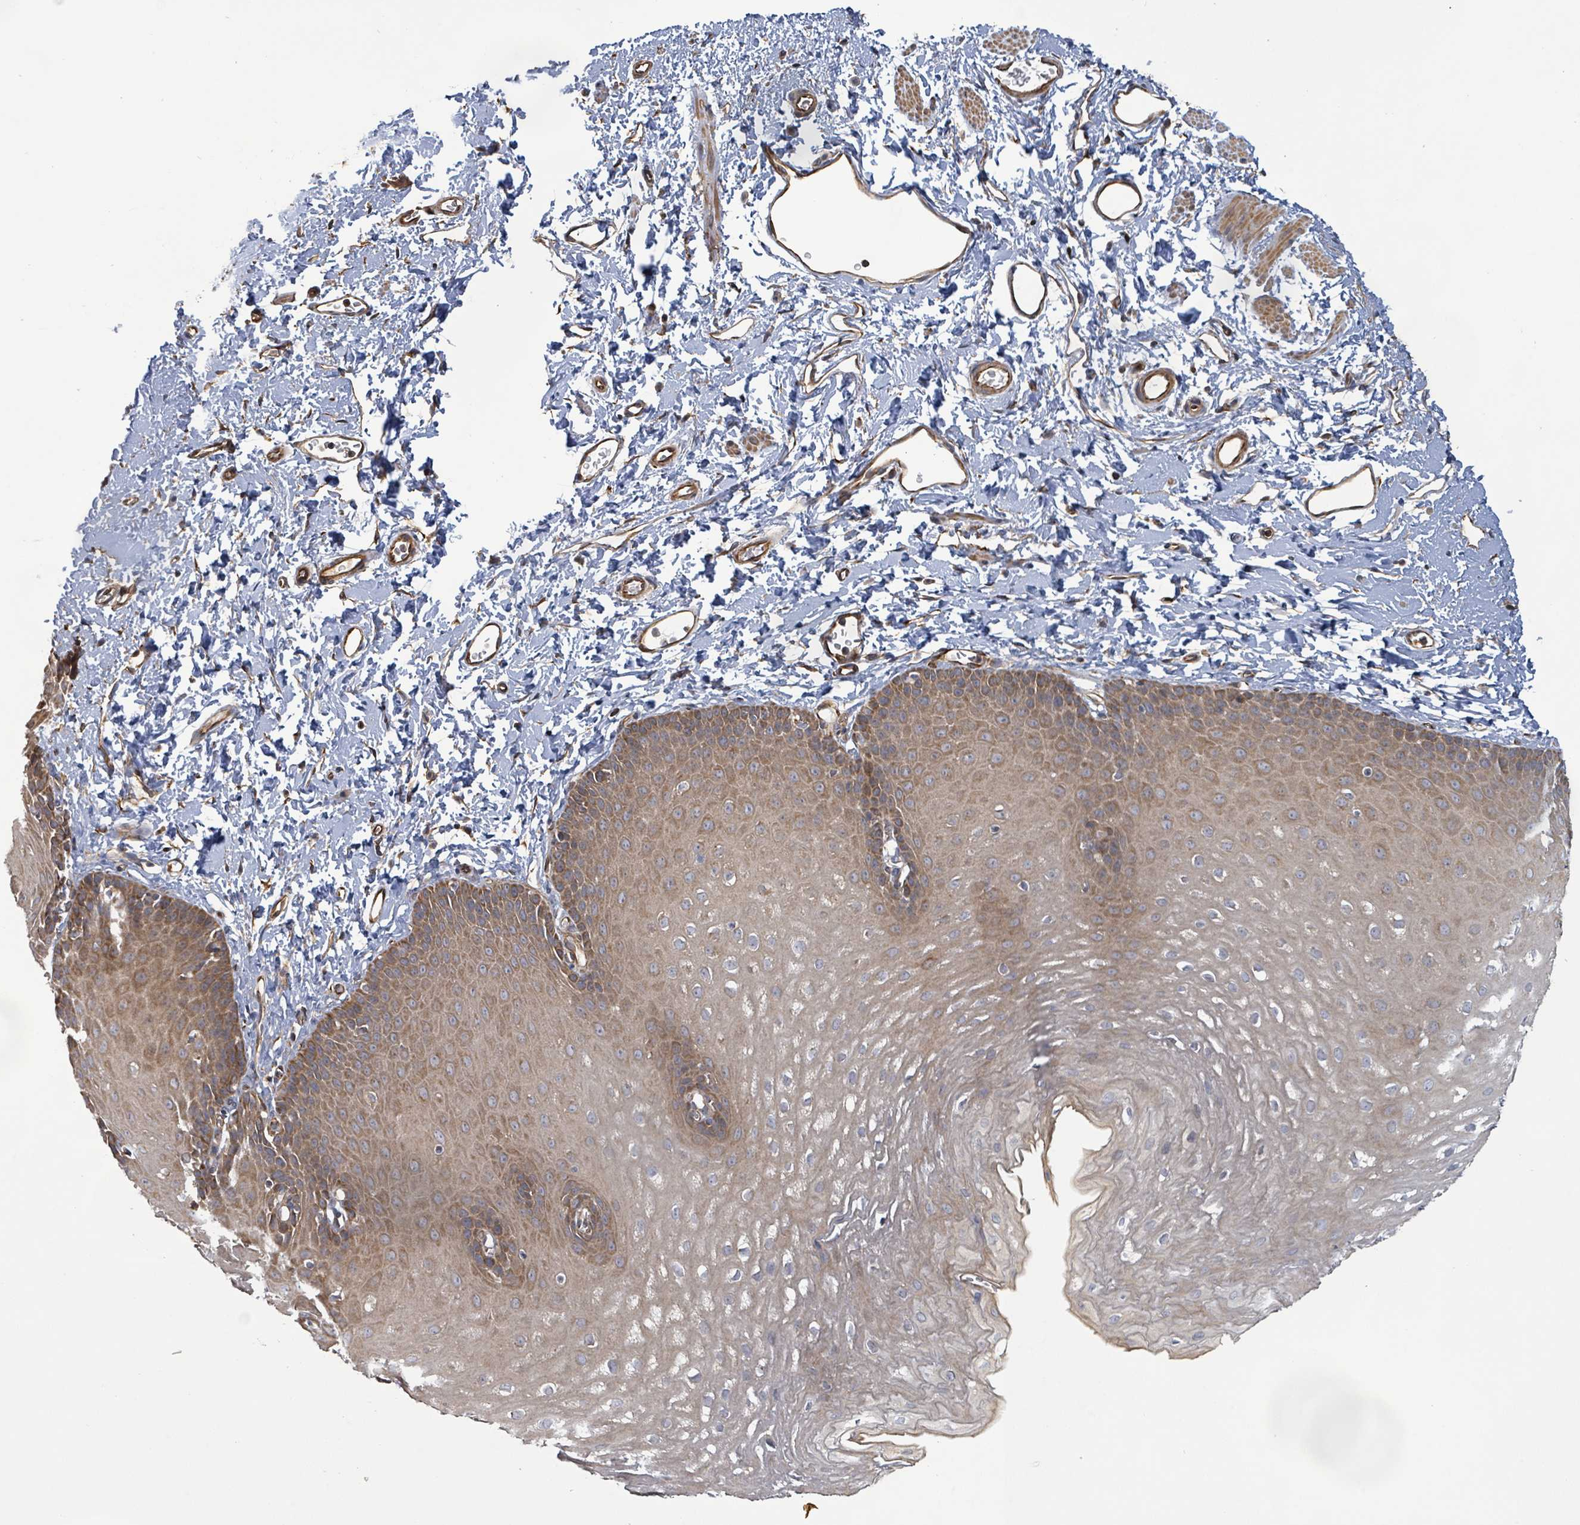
{"staining": {"intensity": "moderate", "quantity": ">75%", "location": "cytoplasmic/membranous"}, "tissue": "esophagus", "cell_type": "Squamous epithelial cells", "image_type": "normal", "snomed": [{"axis": "morphology", "description": "Normal tissue, NOS"}, {"axis": "topography", "description": "Esophagus"}], "caption": "Esophagus stained for a protein shows moderate cytoplasmic/membranous positivity in squamous epithelial cells. (DAB (3,3'-diaminobenzidine) IHC, brown staining for protein, blue staining for nuclei).", "gene": "KBTBD11", "patient": {"sex": "male", "age": 70}}